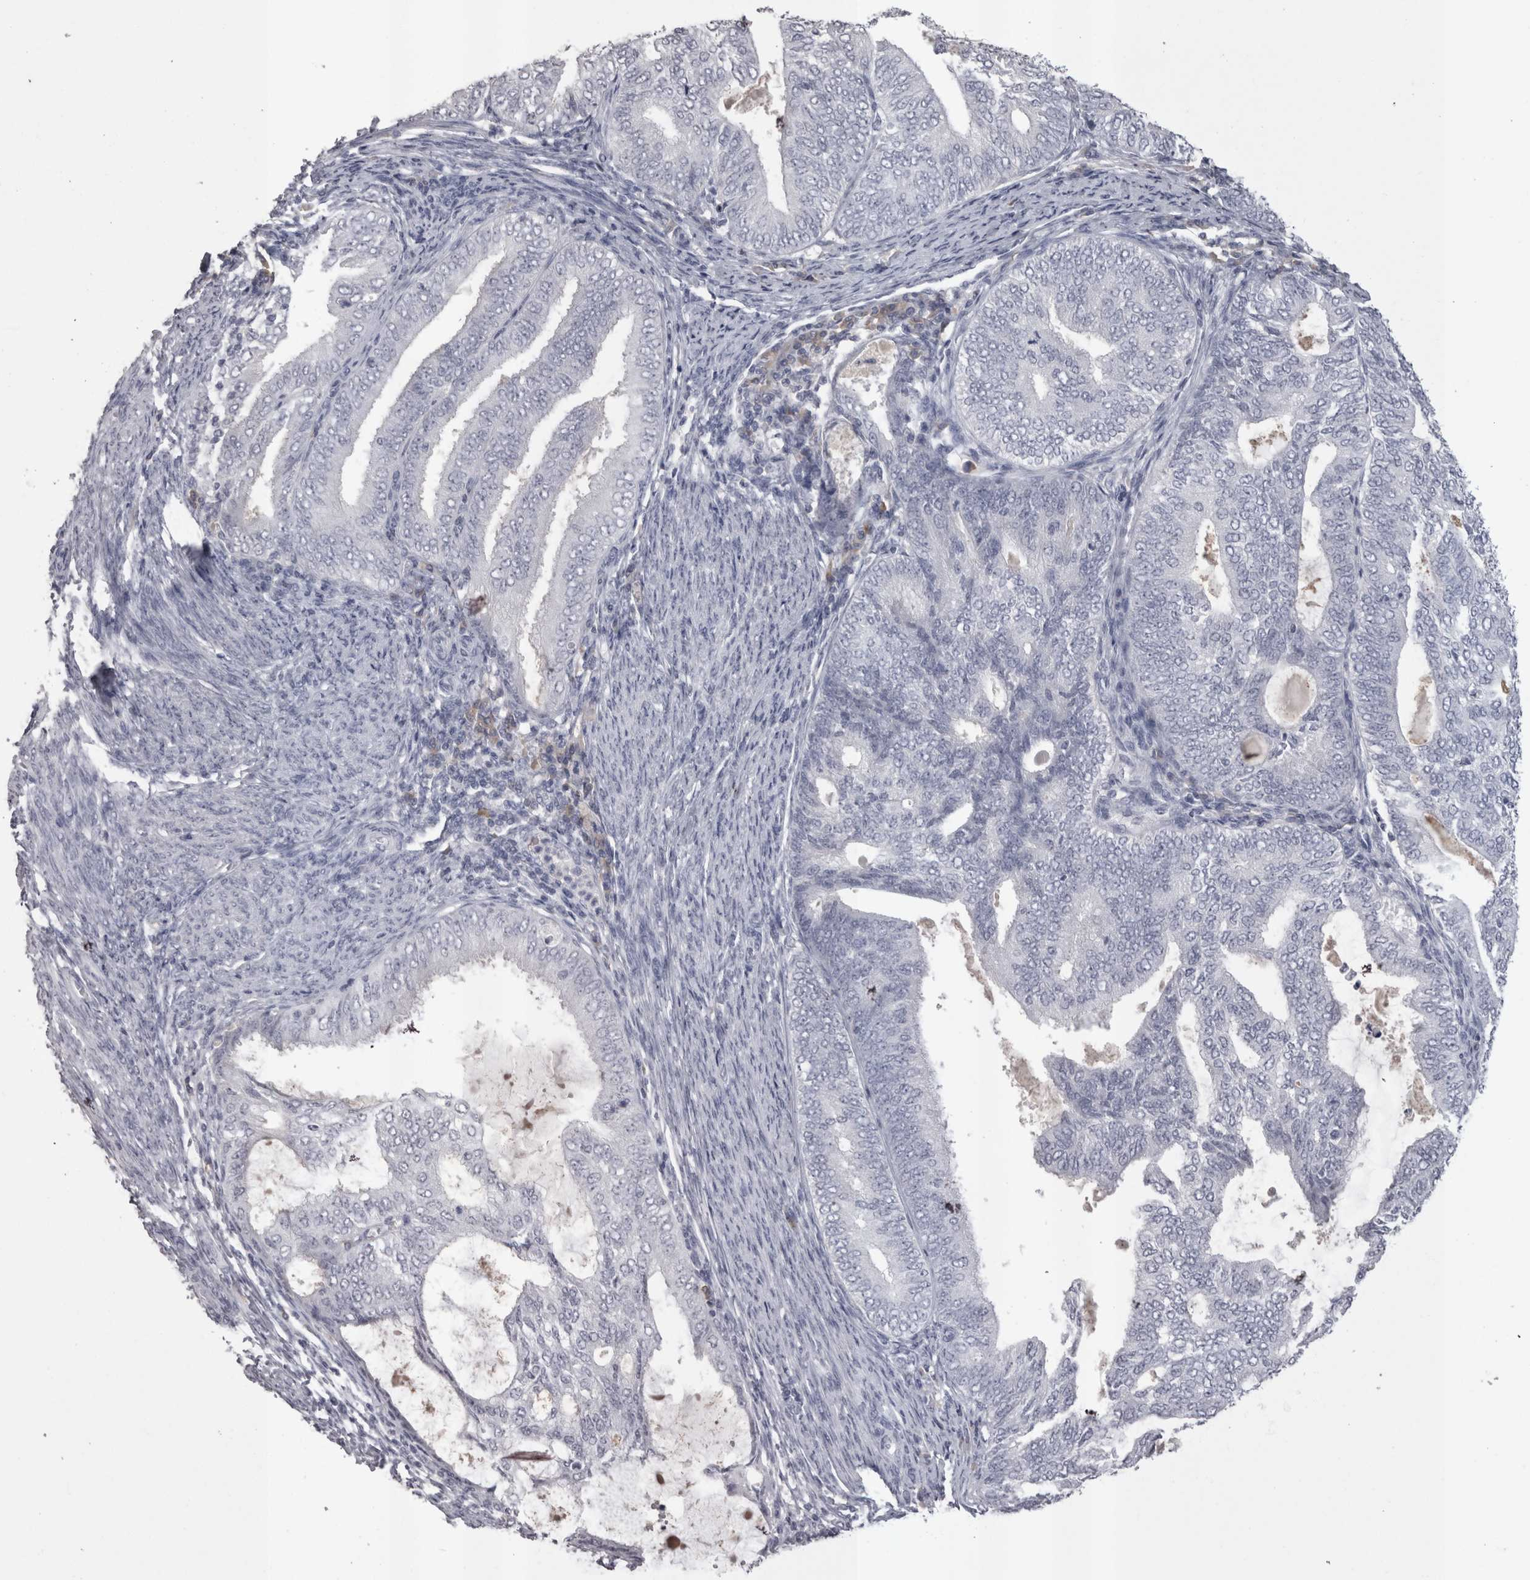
{"staining": {"intensity": "negative", "quantity": "none", "location": "none"}, "tissue": "endometrial cancer", "cell_type": "Tumor cells", "image_type": "cancer", "snomed": [{"axis": "morphology", "description": "Adenocarcinoma, NOS"}, {"axis": "topography", "description": "Endometrium"}], "caption": "The histopathology image displays no significant positivity in tumor cells of endometrial adenocarcinoma. (IHC, brightfield microscopy, high magnification).", "gene": "LAX1", "patient": {"sex": "female", "age": 58}}